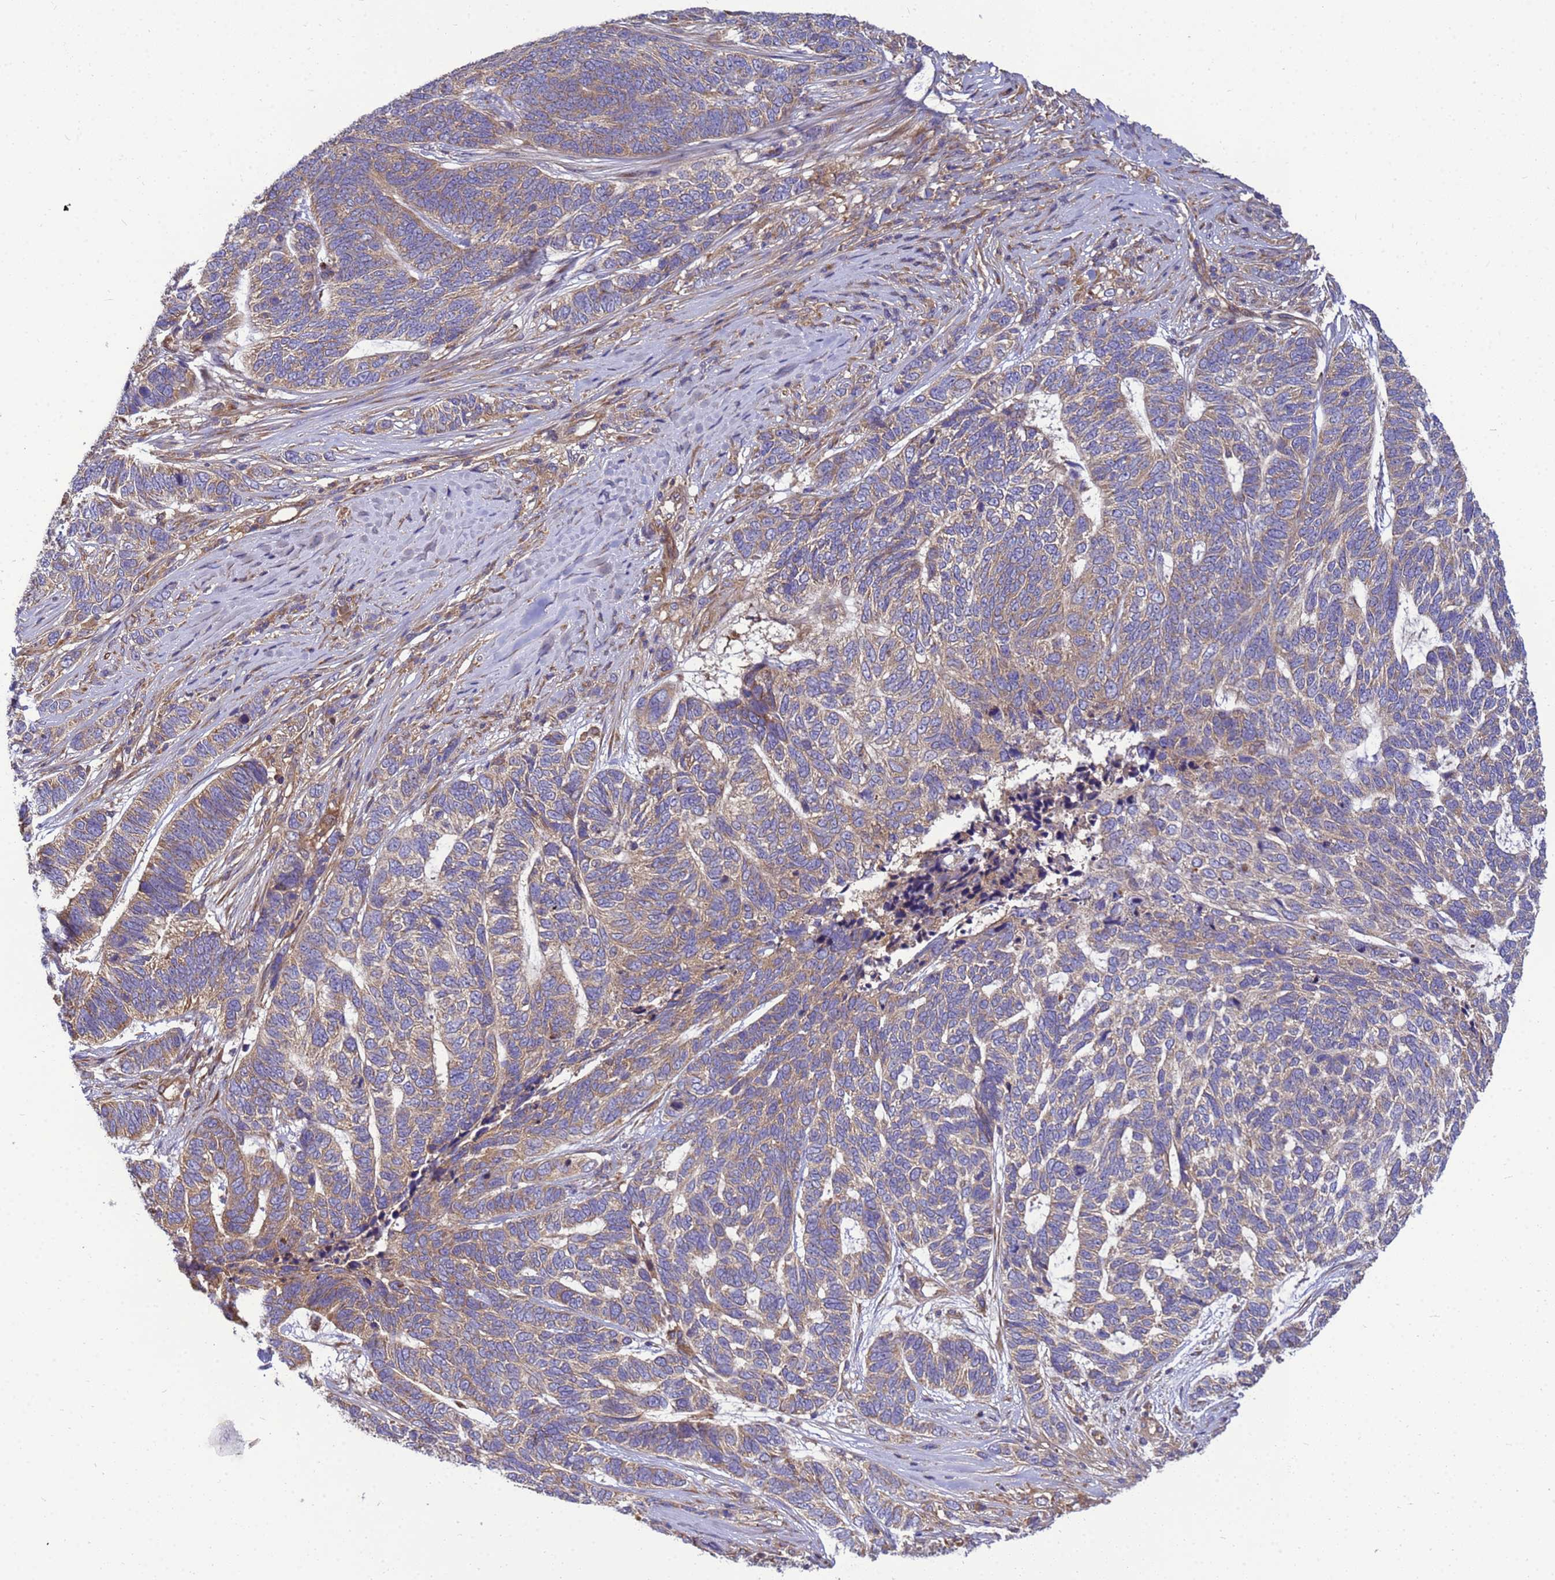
{"staining": {"intensity": "weak", "quantity": "25%-75%", "location": "cytoplasmic/membranous"}, "tissue": "skin cancer", "cell_type": "Tumor cells", "image_type": "cancer", "snomed": [{"axis": "morphology", "description": "Basal cell carcinoma"}, {"axis": "topography", "description": "Skin"}], "caption": "Protein staining of skin cancer (basal cell carcinoma) tissue shows weak cytoplasmic/membranous staining in about 25%-75% of tumor cells.", "gene": "BECN1", "patient": {"sex": "female", "age": 65}}